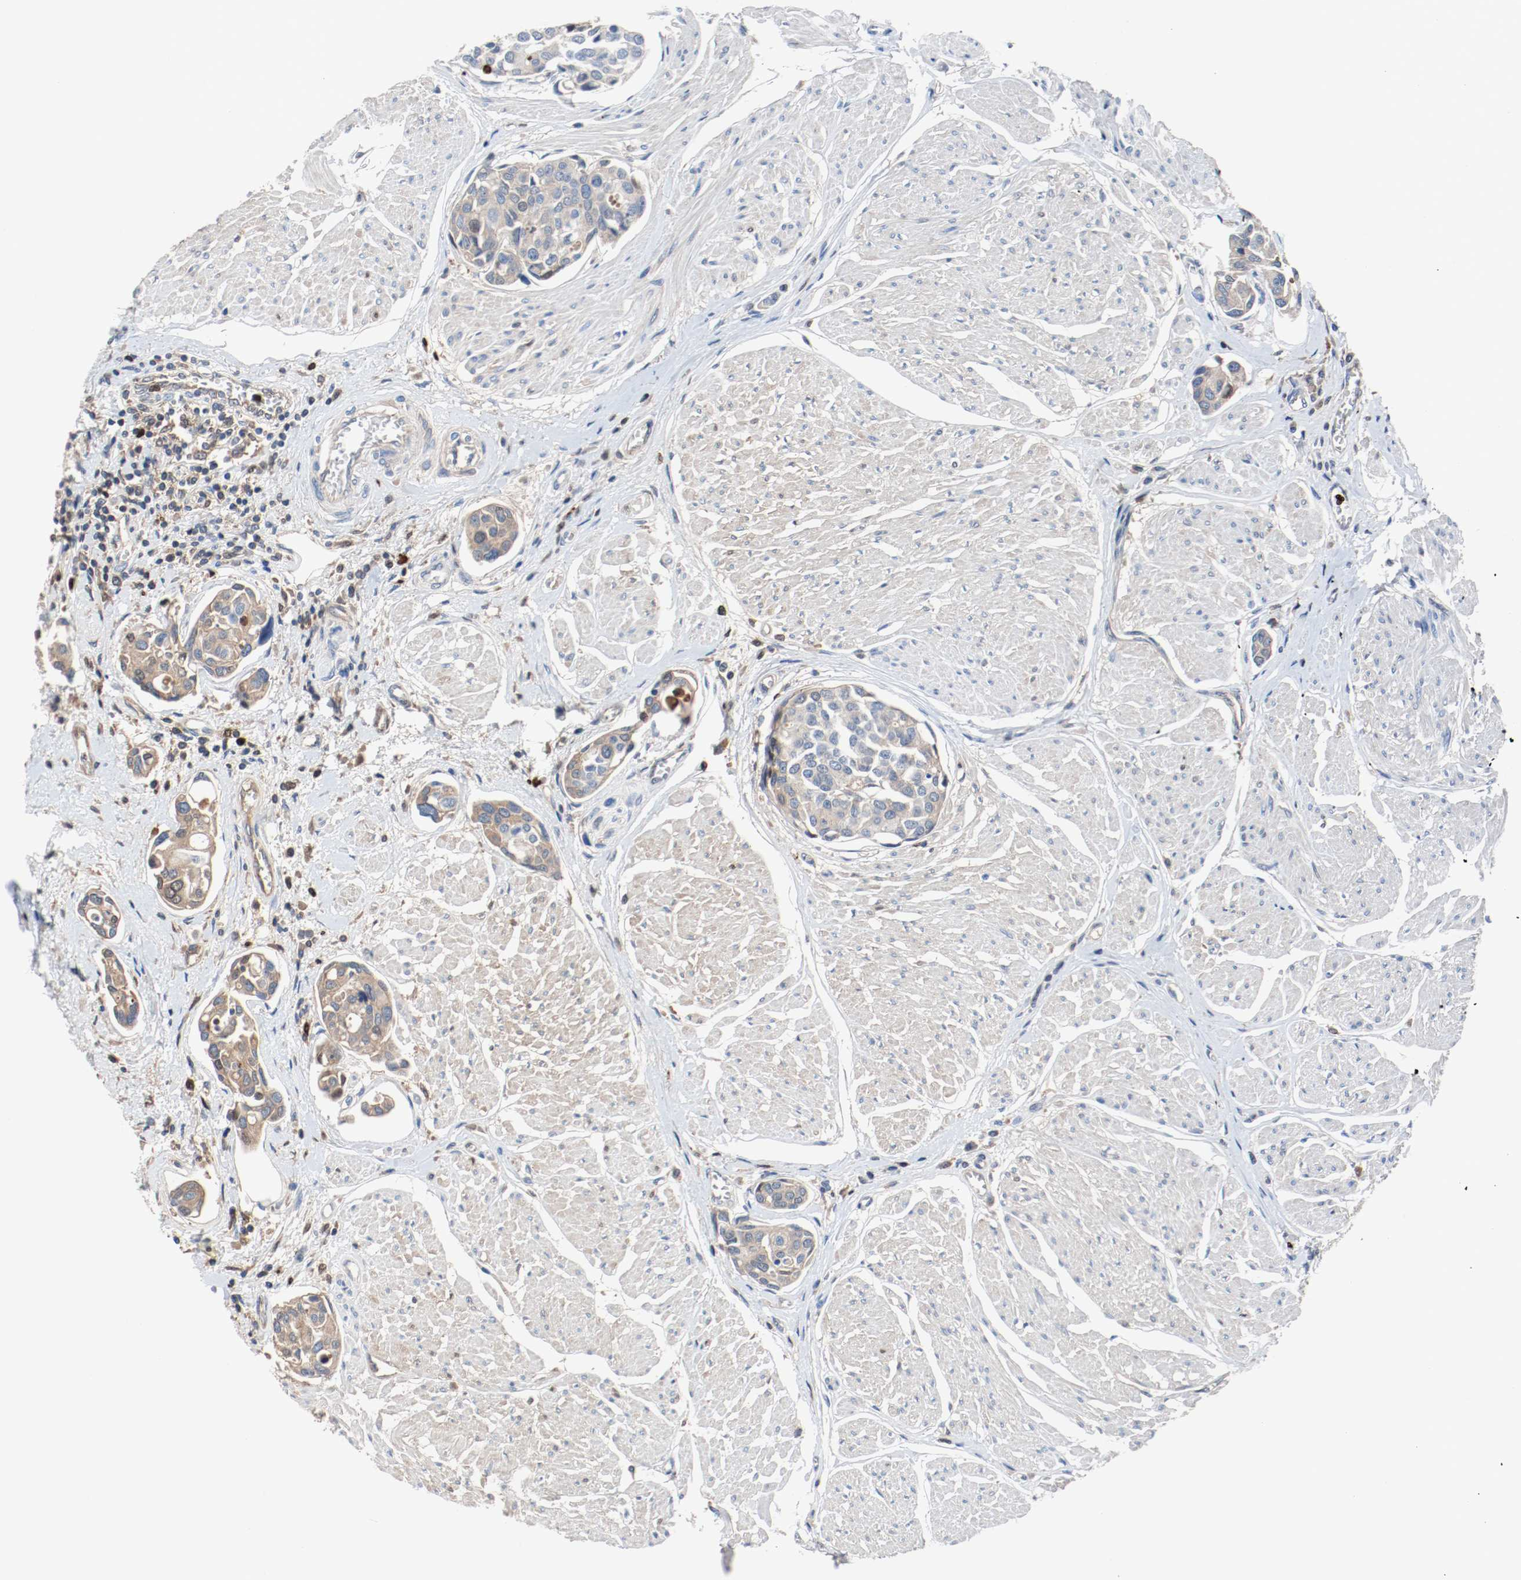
{"staining": {"intensity": "weak", "quantity": "25%-75%", "location": "cytoplasmic/membranous"}, "tissue": "urothelial cancer", "cell_type": "Tumor cells", "image_type": "cancer", "snomed": [{"axis": "morphology", "description": "Urothelial carcinoma, High grade"}, {"axis": "topography", "description": "Urinary bladder"}], "caption": "Protein expression analysis of high-grade urothelial carcinoma exhibits weak cytoplasmic/membranous expression in about 25%-75% of tumor cells.", "gene": "BLK", "patient": {"sex": "male", "age": 78}}